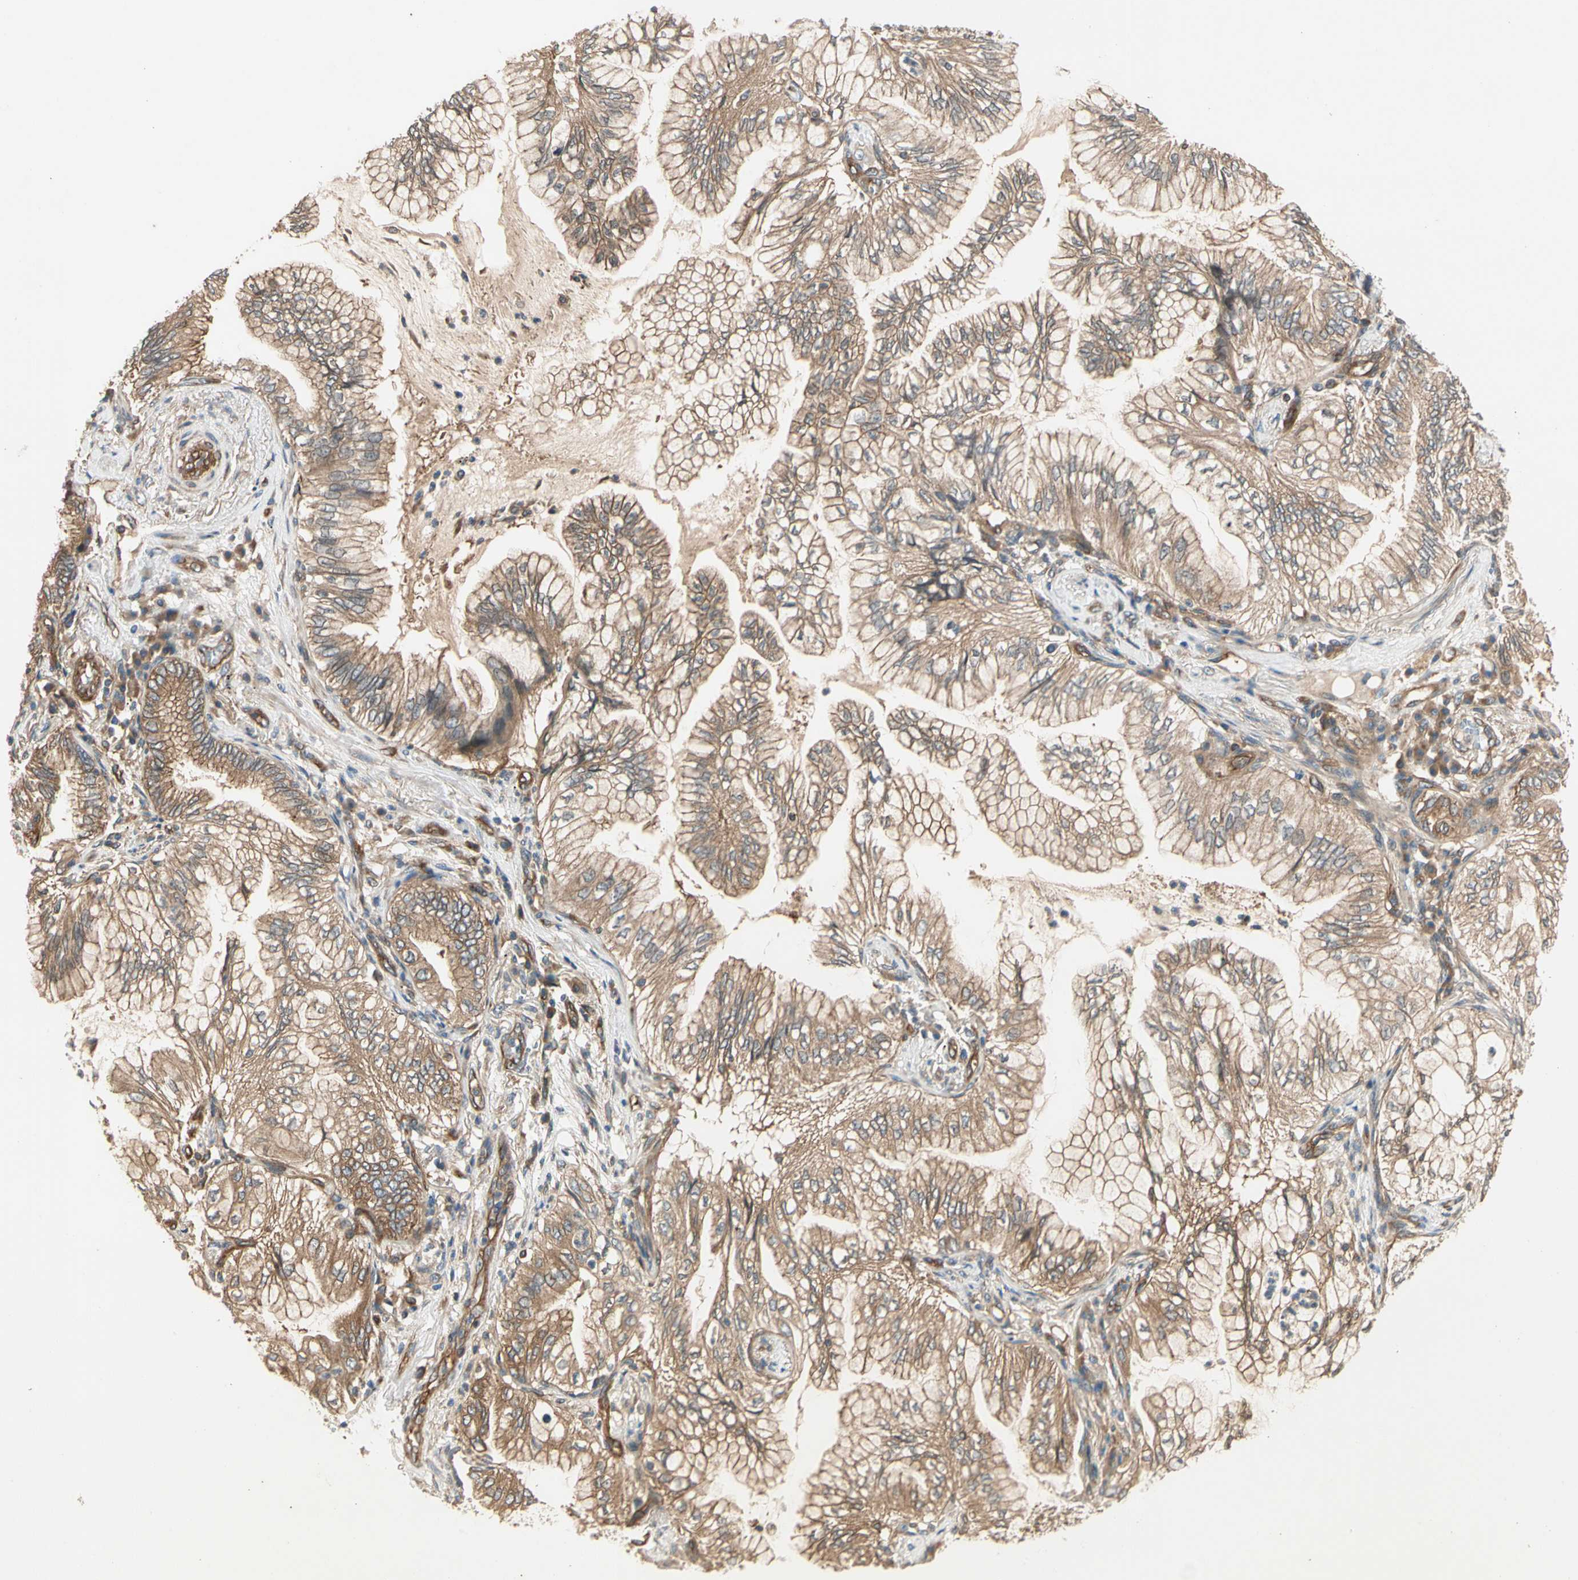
{"staining": {"intensity": "moderate", "quantity": ">75%", "location": "cytoplasmic/membranous"}, "tissue": "lung cancer", "cell_type": "Tumor cells", "image_type": "cancer", "snomed": [{"axis": "morphology", "description": "Normal tissue, NOS"}, {"axis": "morphology", "description": "Adenocarcinoma, NOS"}, {"axis": "topography", "description": "Bronchus"}, {"axis": "topography", "description": "Lung"}], "caption": "A medium amount of moderate cytoplasmic/membranous positivity is identified in about >75% of tumor cells in adenocarcinoma (lung) tissue.", "gene": "ROCK2", "patient": {"sex": "female", "age": 70}}